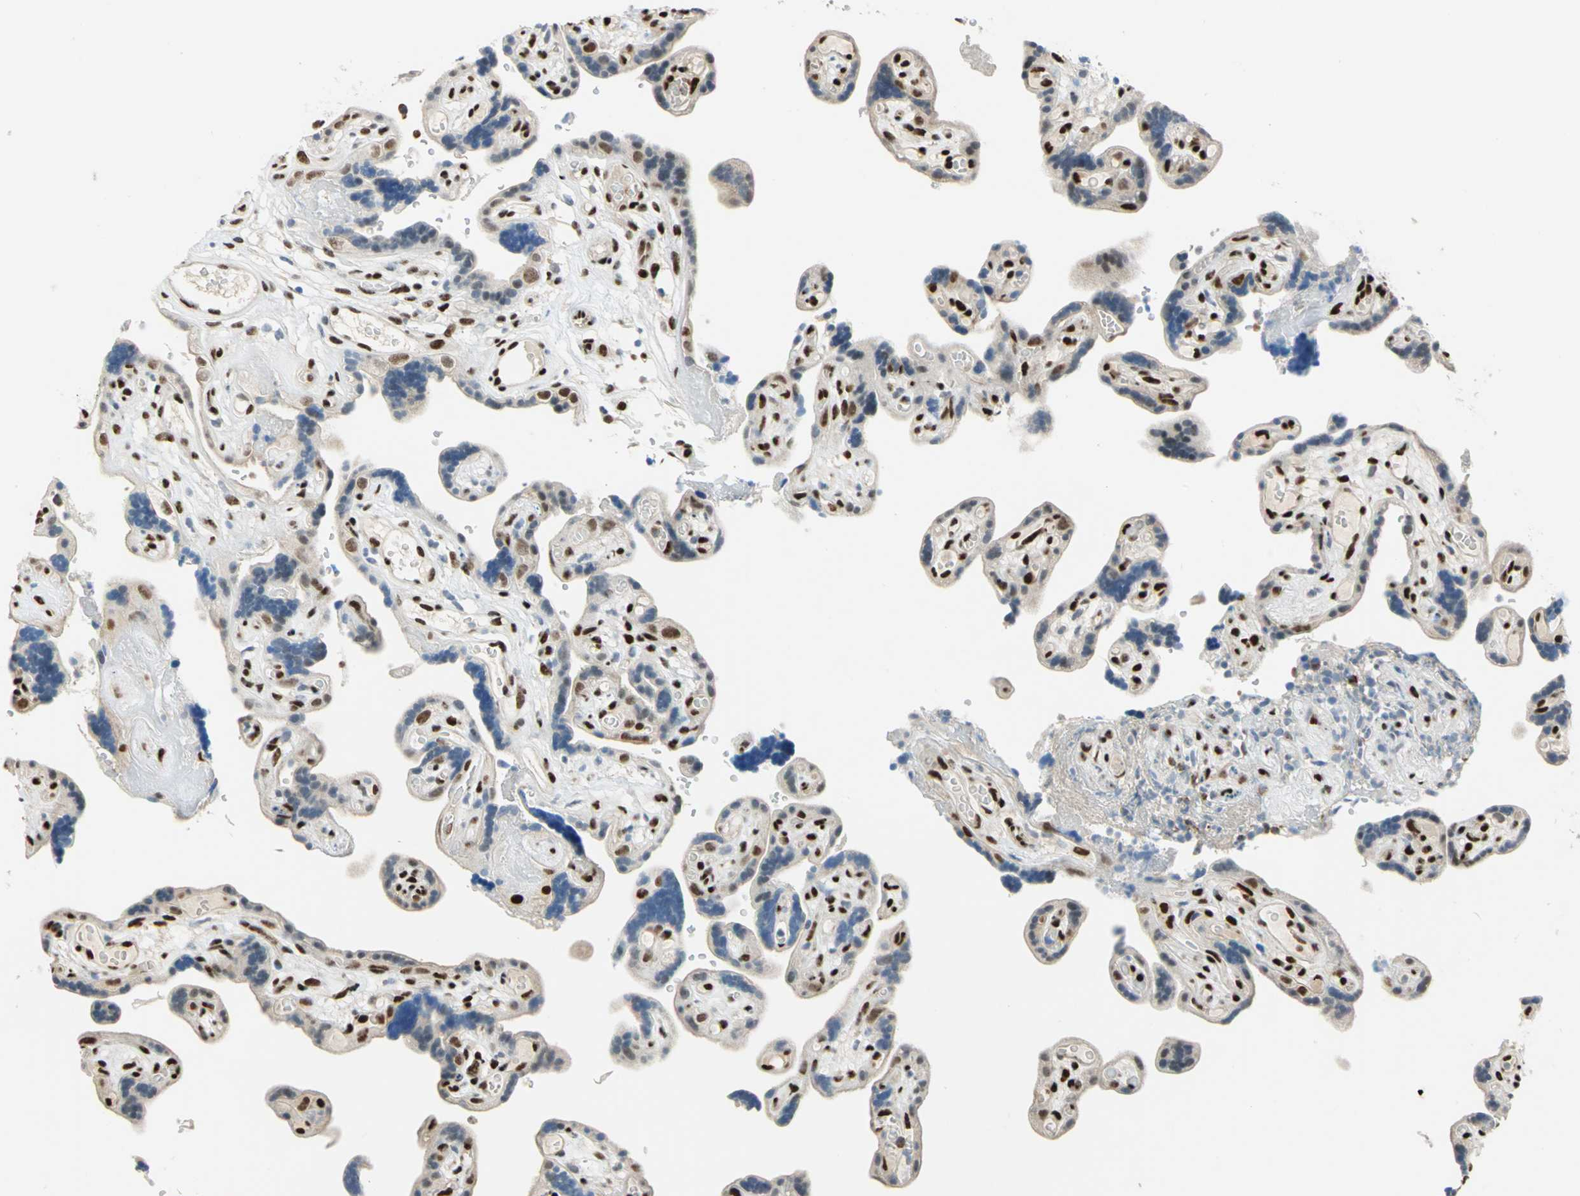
{"staining": {"intensity": "strong", "quantity": "25%-75%", "location": "cytoplasmic/membranous,nuclear"}, "tissue": "placenta", "cell_type": "Trophoblastic cells", "image_type": "normal", "snomed": [{"axis": "morphology", "description": "Normal tissue, NOS"}, {"axis": "topography", "description": "Placenta"}], "caption": "About 25%-75% of trophoblastic cells in normal human placenta demonstrate strong cytoplasmic/membranous,nuclear protein positivity as visualized by brown immunohistochemical staining.", "gene": "RBFOX2", "patient": {"sex": "female", "age": 30}}